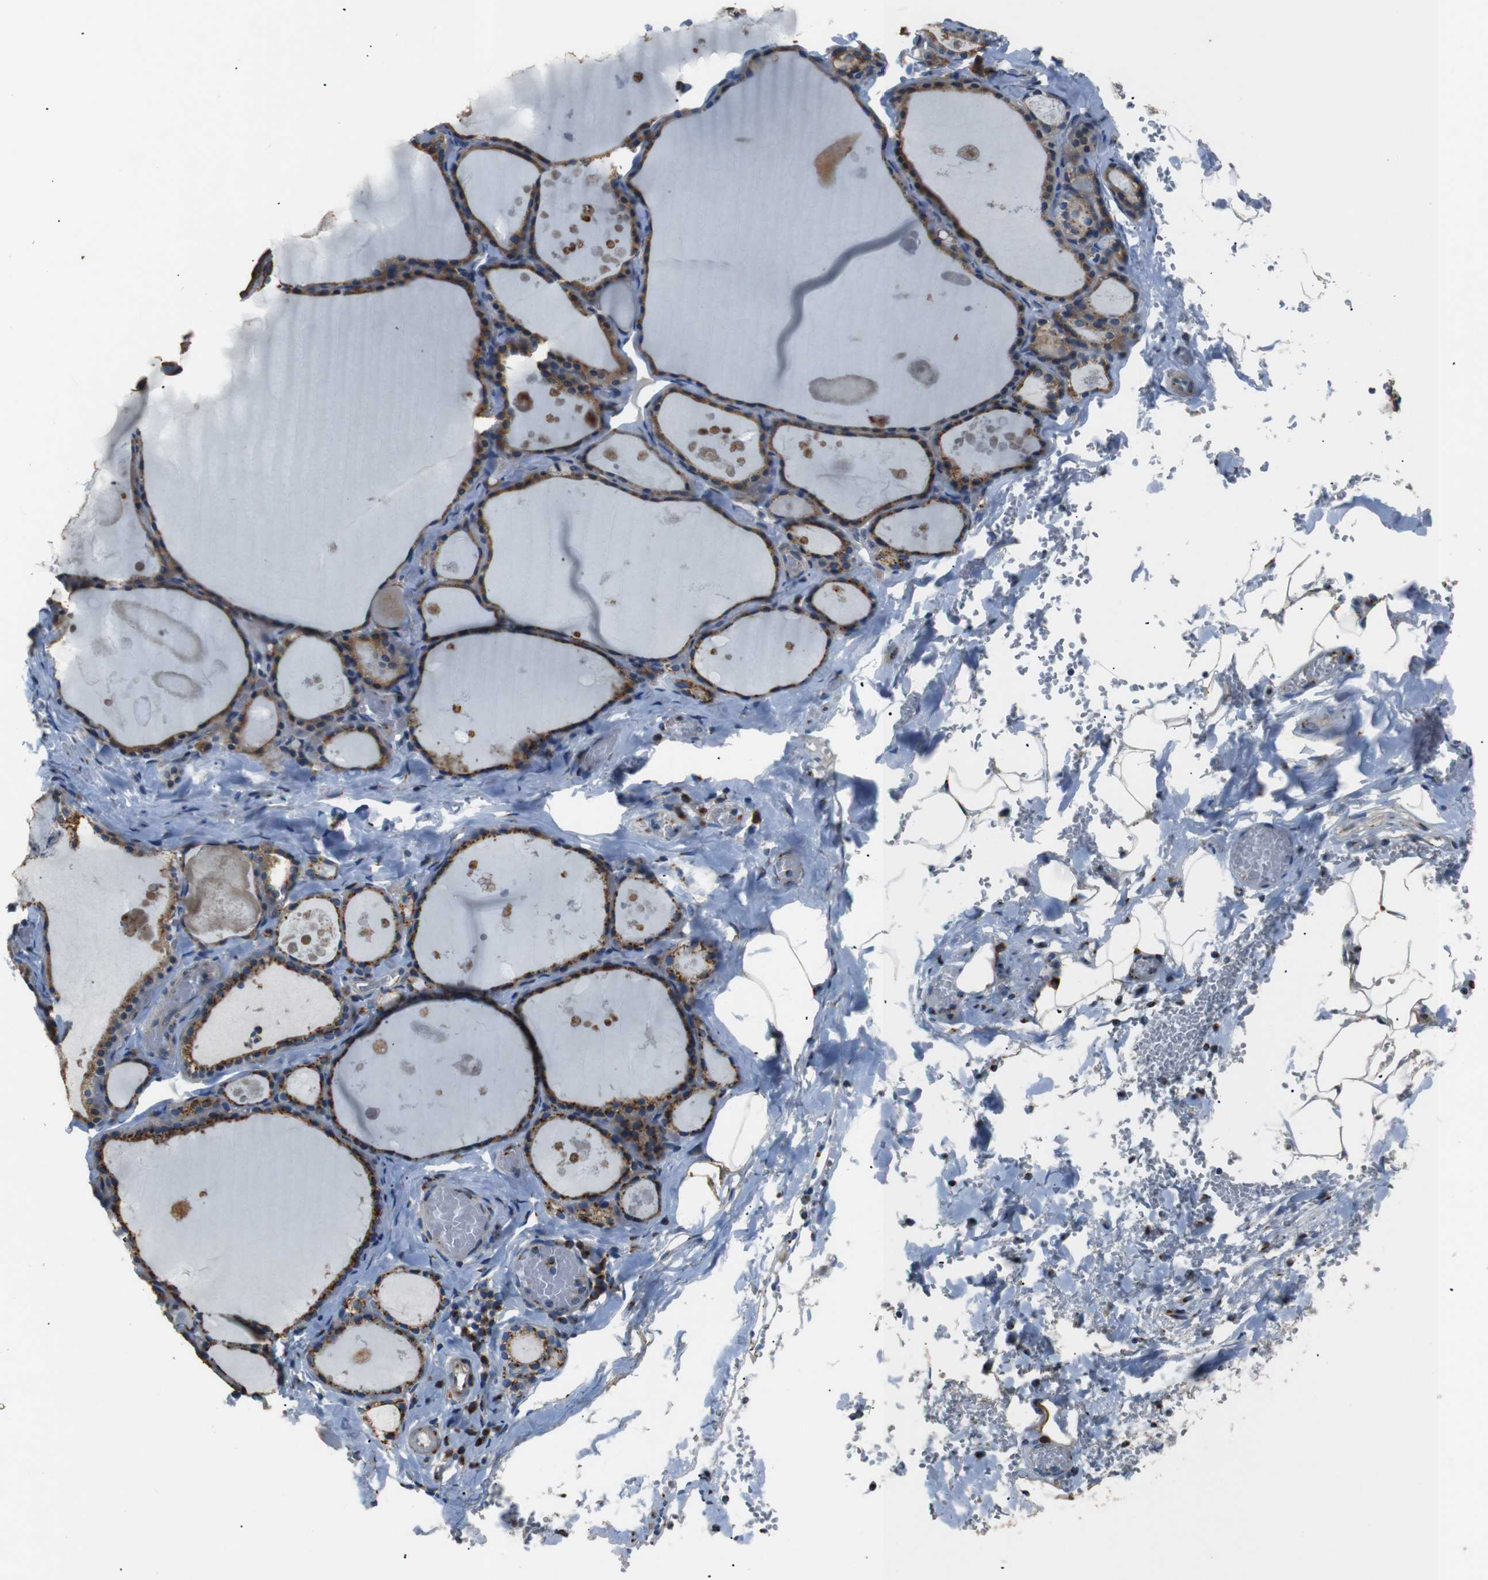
{"staining": {"intensity": "moderate", "quantity": ">75%", "location": "cytoplasmic/membranous"}, "tissue": "thyroid gland", "cell_type": "Glandular cells", "image_type": "normal", "snomed": [{"axis": "morphology", "description": "Normal tissue, NOS"}, {"axis": "topography", "description": "Thyroid gland"}], "caption": "Glandular cells display medium levels of moderate cytoplasmic/membranous staining in about >75% of cells in benign human thyroid gland. (DAB (3,3'-diaminobenzidine) IHC with brightfield microscopy, high magnification).", "gene": "TMED2", "patient": {"sex": "male", "age": 56}}